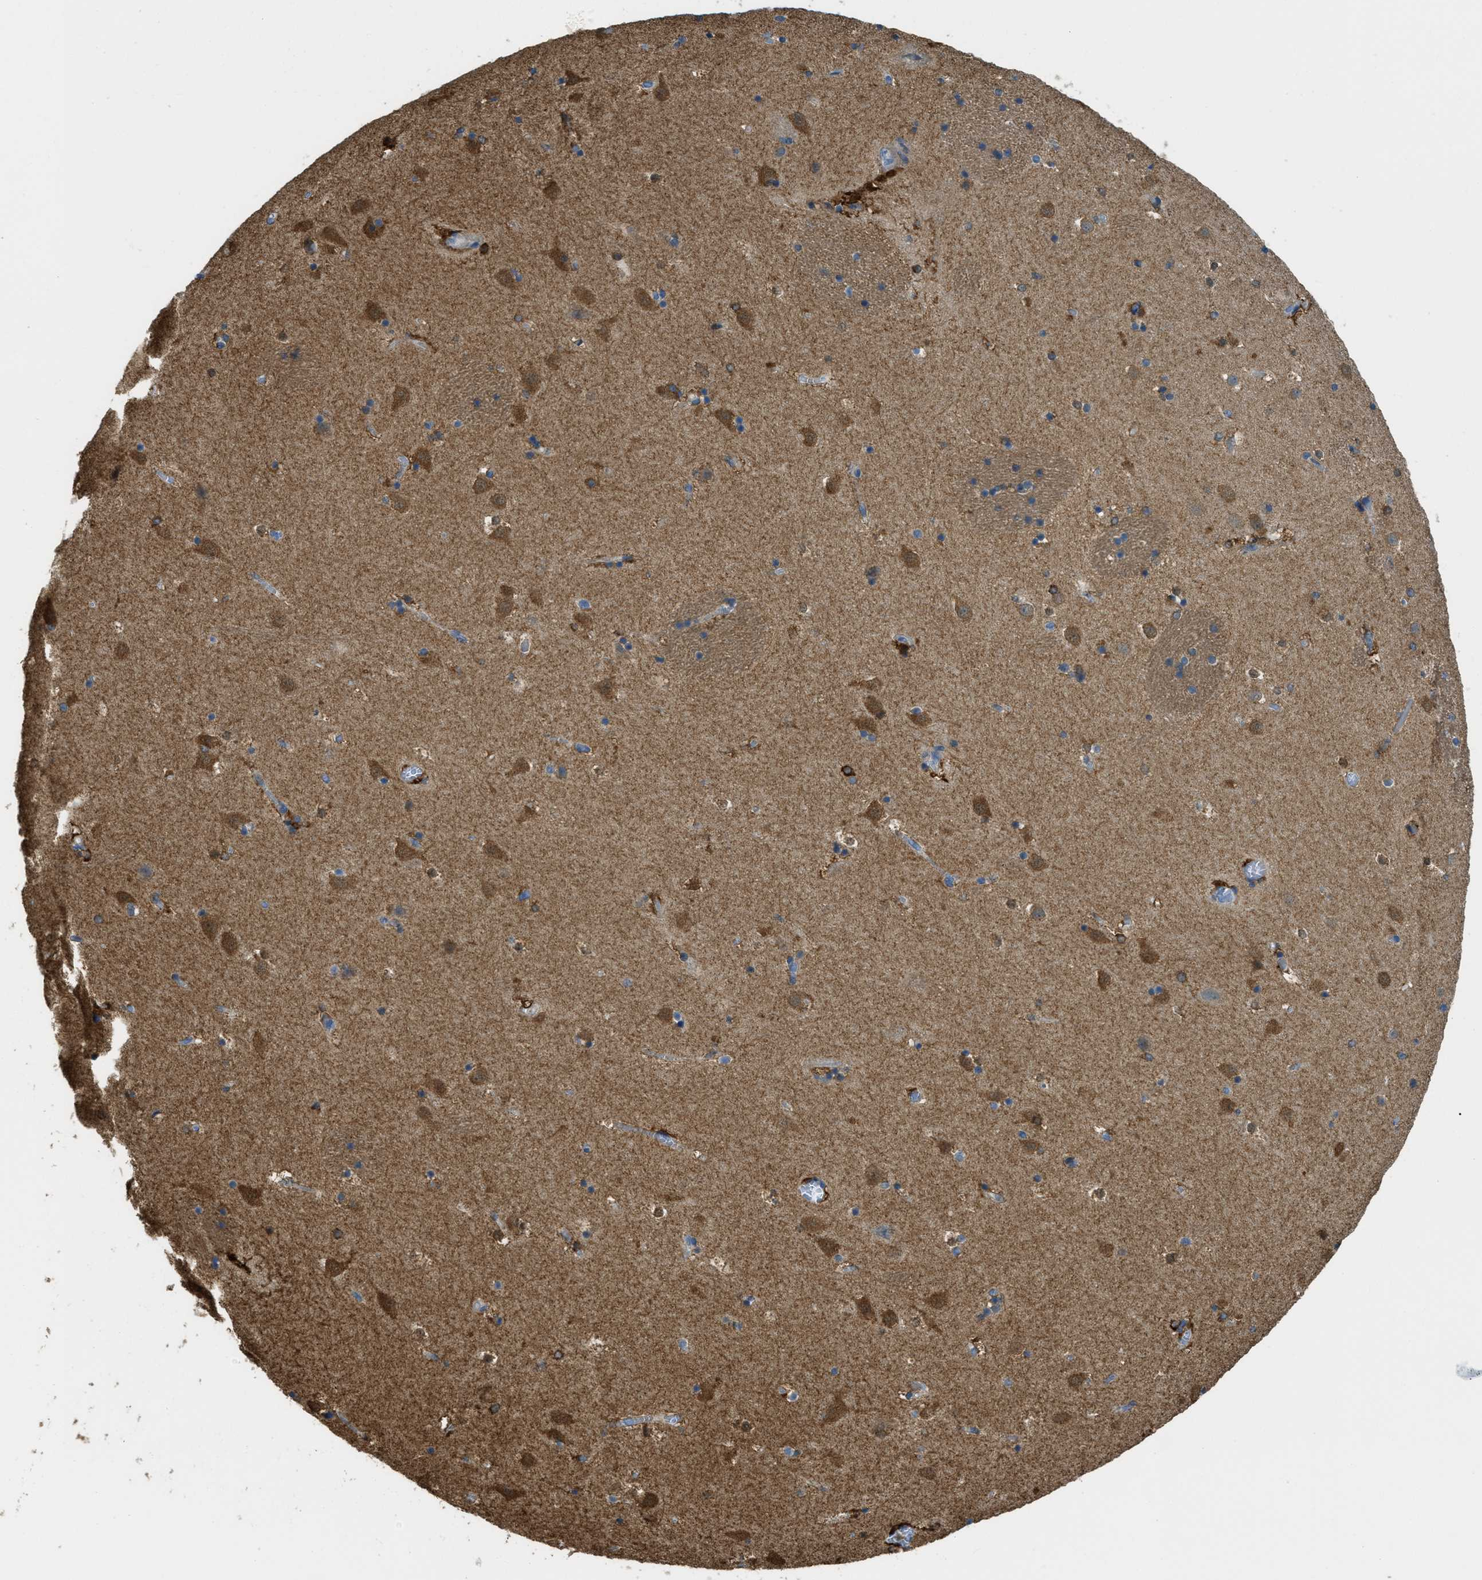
{"staining": {"intensity": "strong", "quantity": "<25%", "location": "cytoplasmic/membranous"}, "tissue": "caudate", "cell_type": "Glial cells", "image_type": "normal", "snomed": [{"axis": "morphology", "description": "Normal tissue, NOS"}, {"axis": "topography", "description": "Lateral ventricle wall"}], "caption": "DAB (3,3'-diaminobenzidine) immunohistochemical staining of unremarkable caudate shows strong cytoplasmic/membranous protein expression in approximately <25% of glial cells.", "gene": "RFFL", "patient": {"sex": "male", "age": 45}}